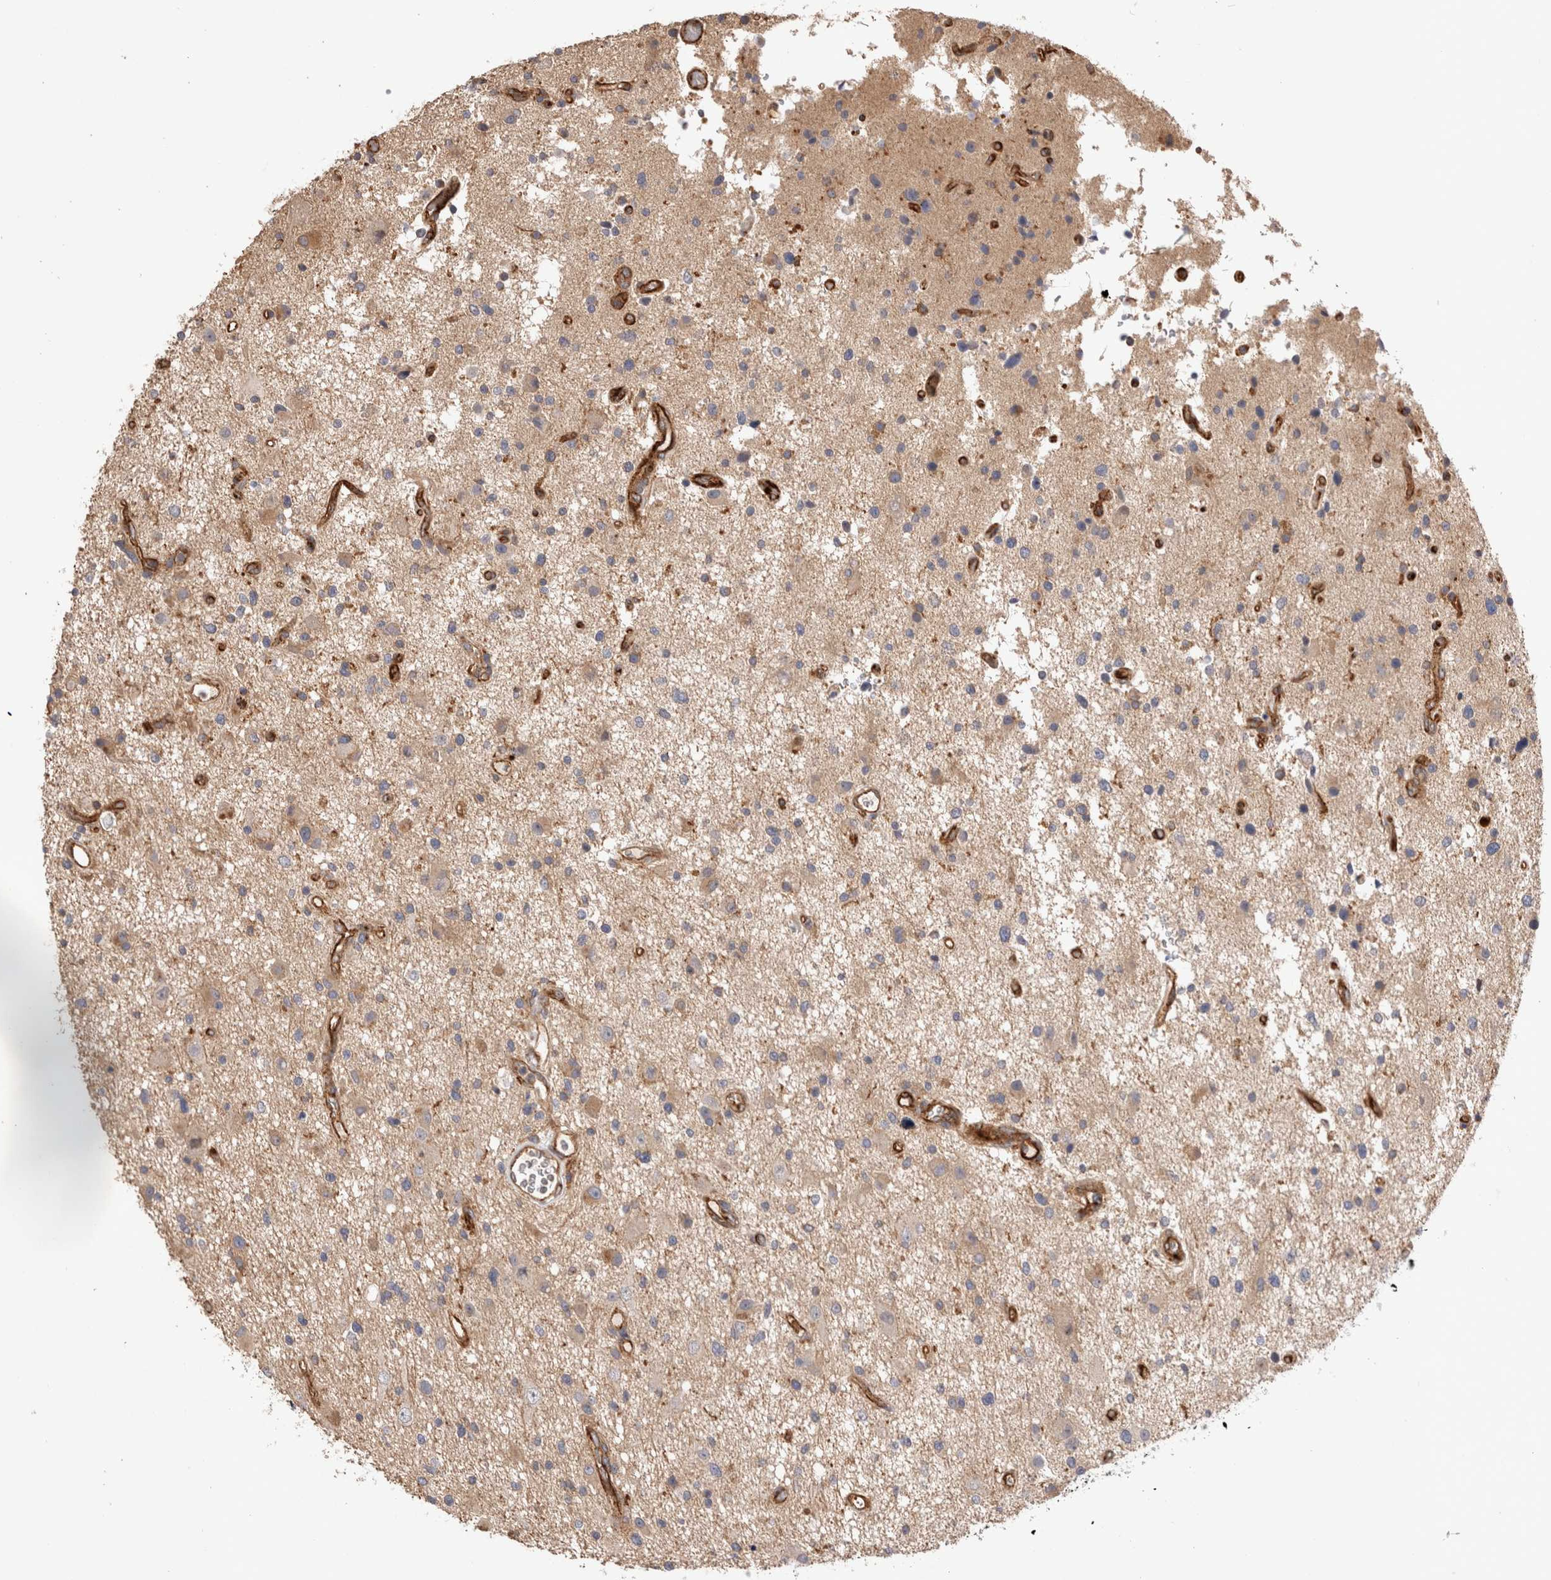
{"staining": {"intensity": "weak", "quantity": "25%-75%", "location": "cytoplasmic/membranous"}, "tissue": "glioma", "cell_type": "Tumor cells", "image_type": "cancer", "snomed": [{"axis": "morphology", "description": "Glioma, malignant, High grade"}, {"axis": "topography", "description": "Brain"}], "caption": "The micrograph displays a brown stain indicating the presence of a protein in the cytoplasmic/membranous of tumor cells in glioma.", "gene": "BNIP2", "patient": {"sex": "male", "age": 33}}